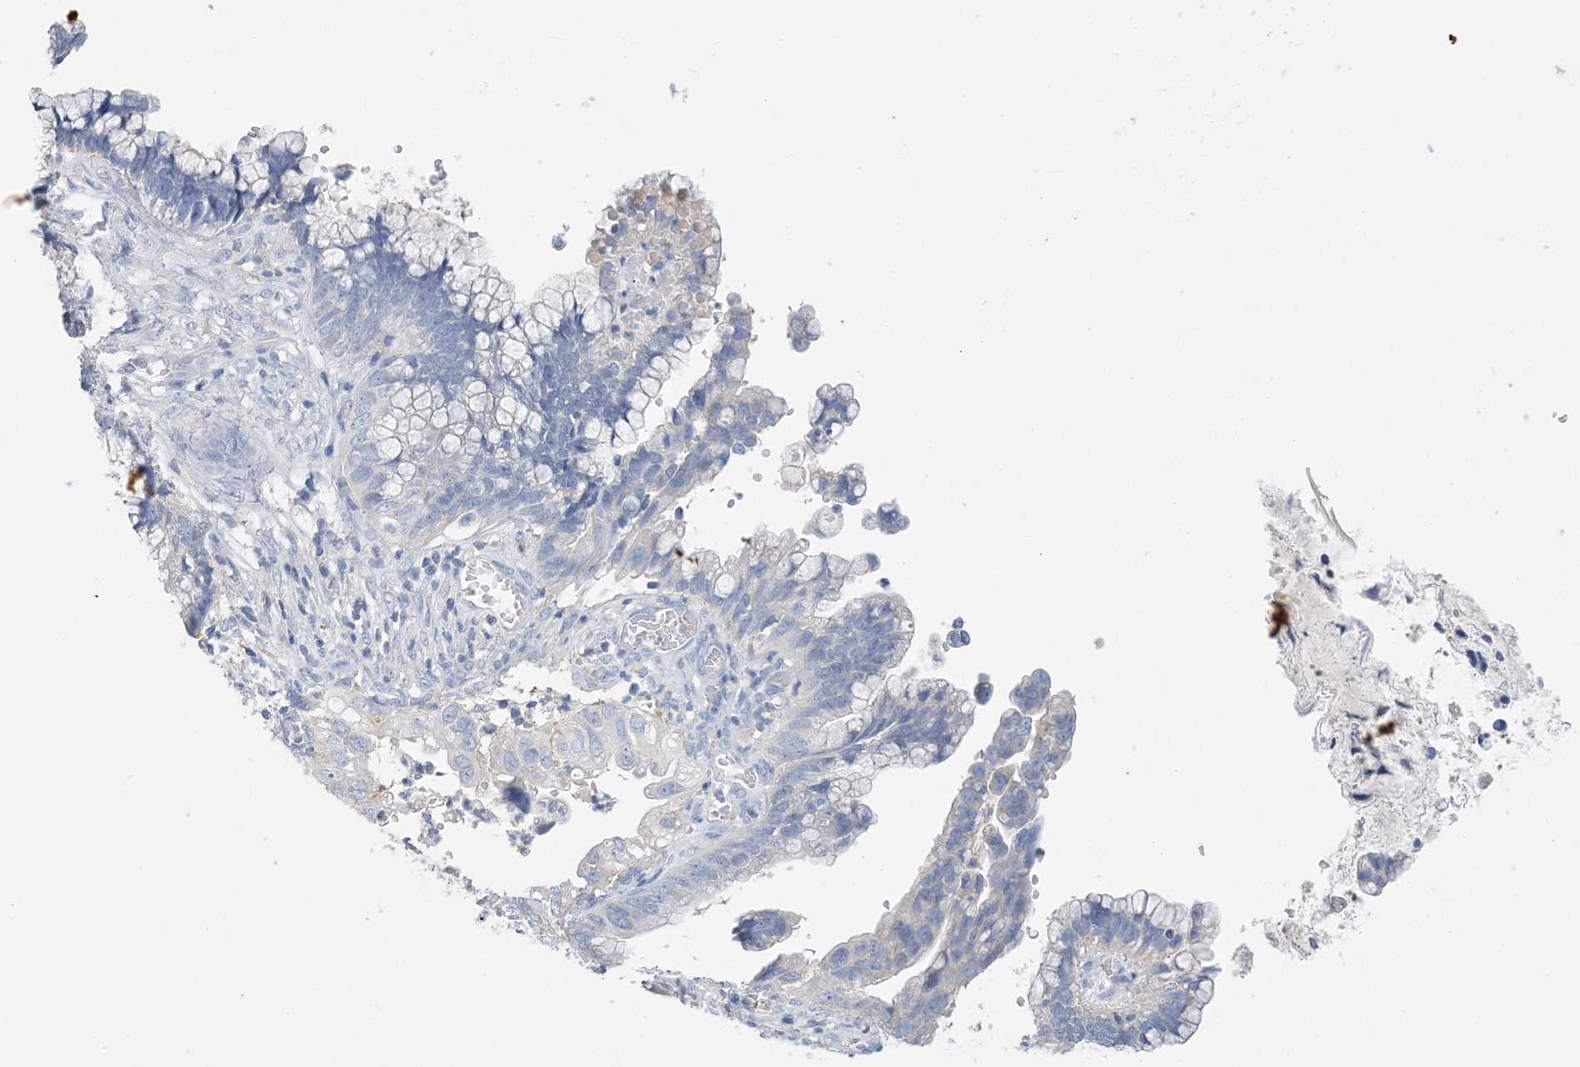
{"staining": {"intensity": "negative", "quantity": "none", "location": "none"}, "tissue": "cervical cancer", "cell_type": "Tumor cells", "image_type": "cancer", "snomed": [{"axis": "morphology", "description": "Adenocarcinoma, NOS"}, {"axis": "topography", "description": "Cervix"}], "caption": "Immunohistochemical staining of cervical cancer shows no significant staining in tumor cells.", "gene": "KPRP", "patient": {"sex": "female", "age": 44}}